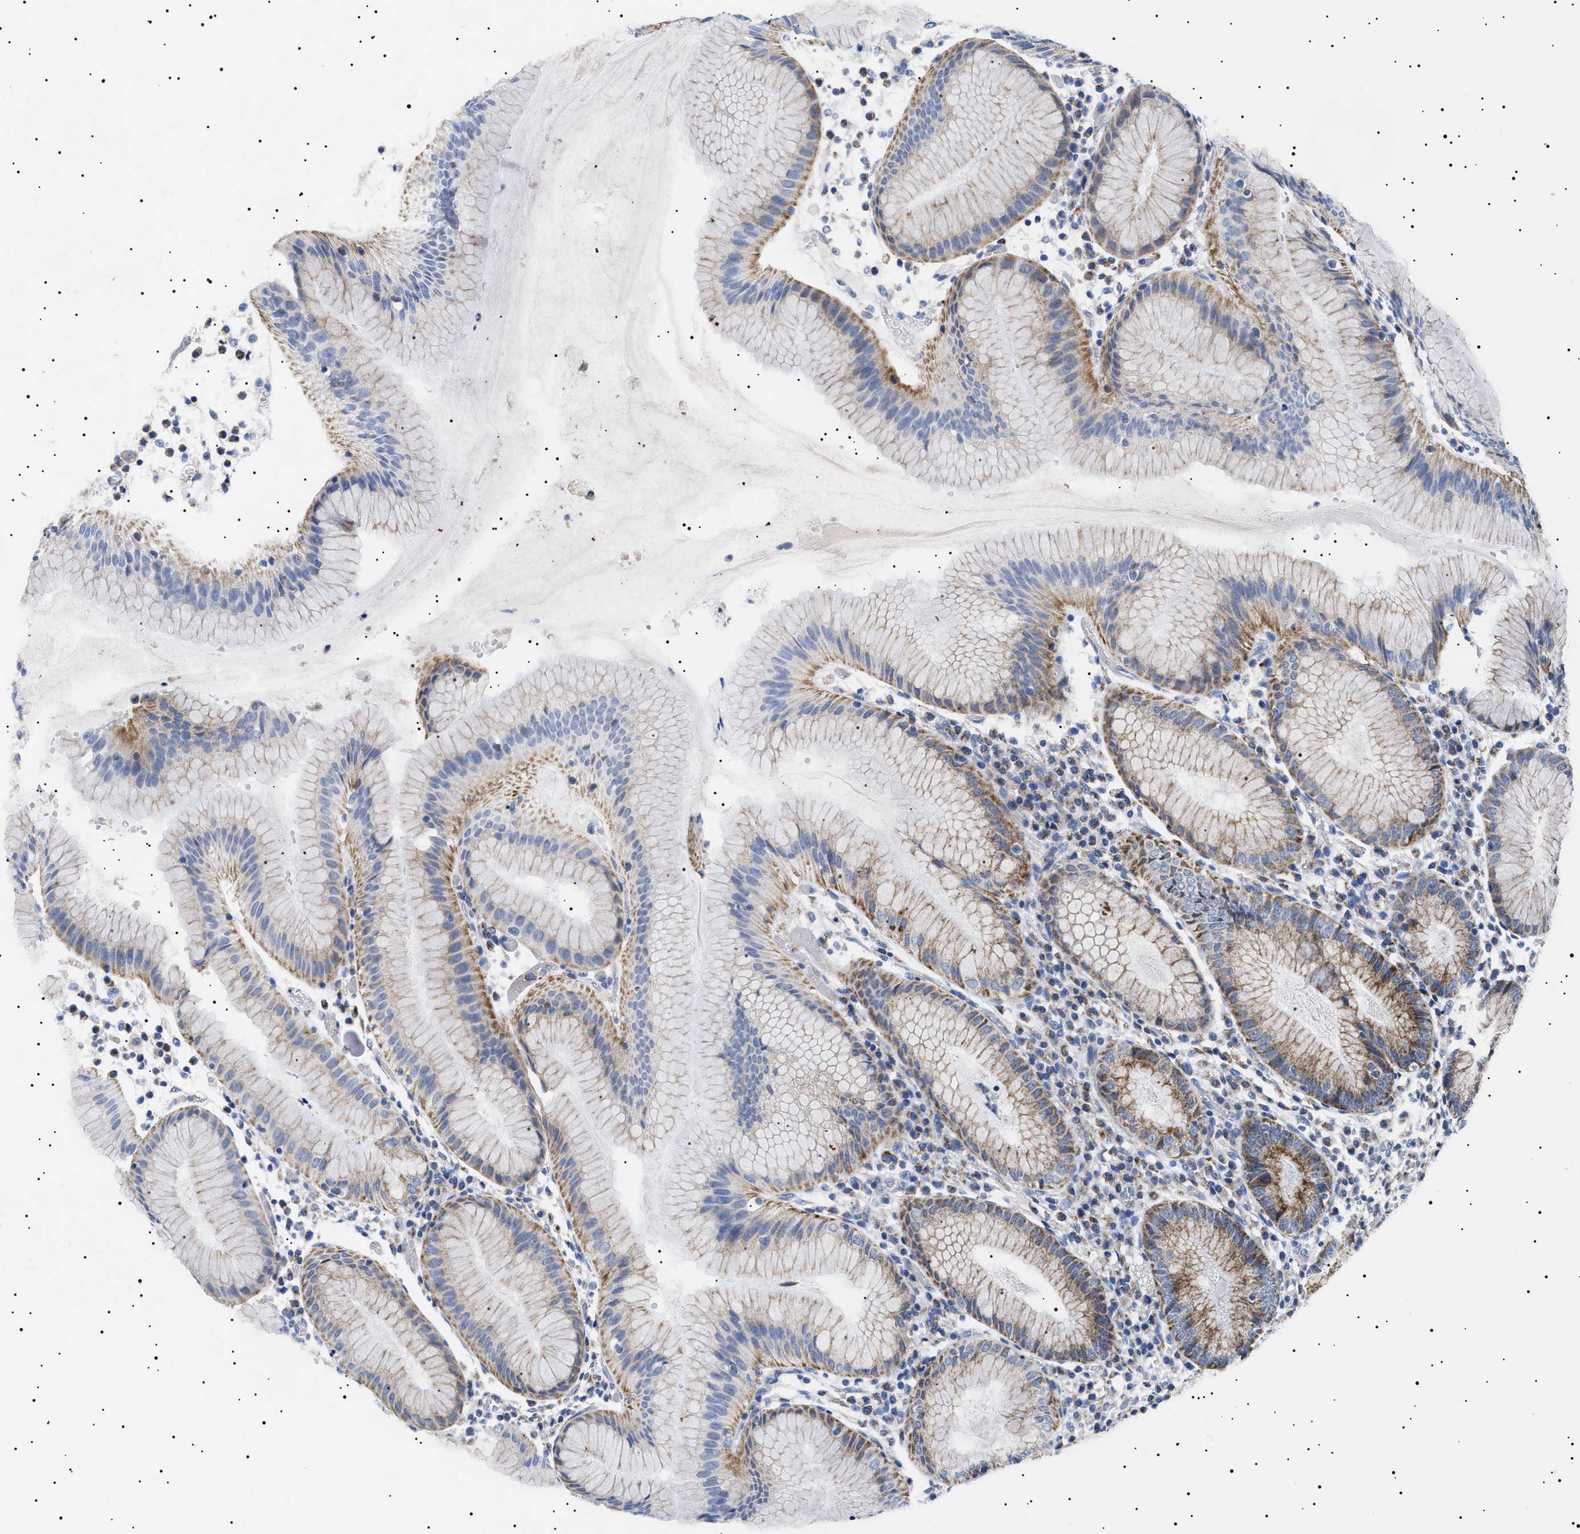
{"staining": {"intensity": "strong", "quantity": ">75%", "location": "cytoplasmic/membranous"}, "tissue": "stomach", "cell_type": "Glandular cells", "image_type": "normal", "snomed": [{"axis": "morphology", "description": "Normal tissue, NOS"}, {"axis": "topography", "description": "Stomach"}, {"axis": "topography", "description": "Stomach, lower"}], "caption": "Protein expression analysis of unremarkable stomach demonstrates strong cytoplasmic/membranous staining in approximately >75% of glandular cells.", "gene": "CHRDL2", "patient": {"sex": "female", "age": 75}}